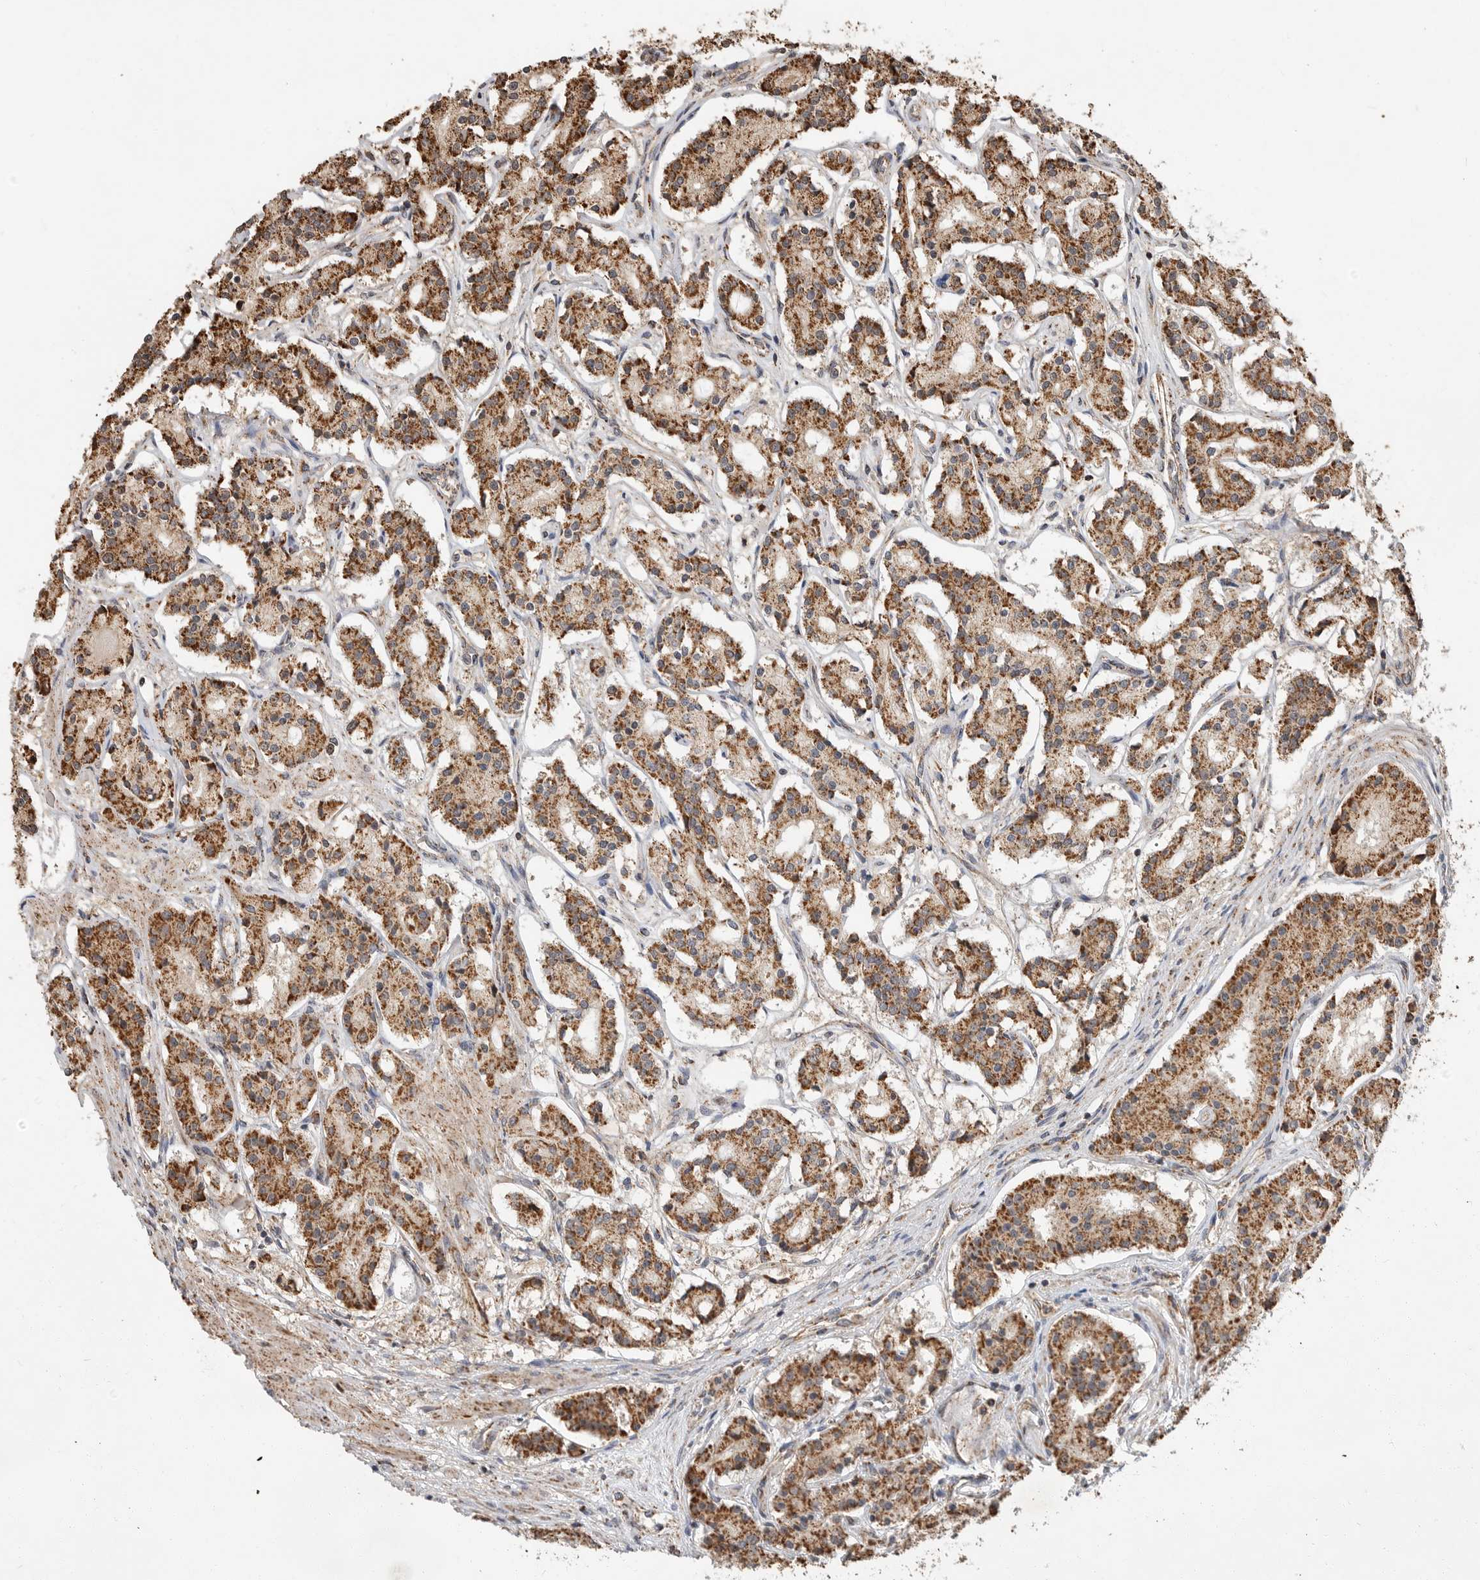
{"staining": {"intensity": "moderate", "quantity": ">75%", "location": "cytoplasmic/membranous"}, "tissue": "prostate cancer", "cell_type": "Tumor cells", "image_type": "cancer", "snomed": [{"axis": "morphology", "description": "Adenocarcinoma, High grade"}, {"axis": "topography", "description": "Prostate"}], "caption": "There is medium levels of moderate cytoplasmic/membranous expression in tumor cells of prostate high-grade adenocarcinoma, as demonstrated by immunohistochemical staining (brown color).", "gene": "GCNT2", "patient": {"sex": "male", "age": 60}}